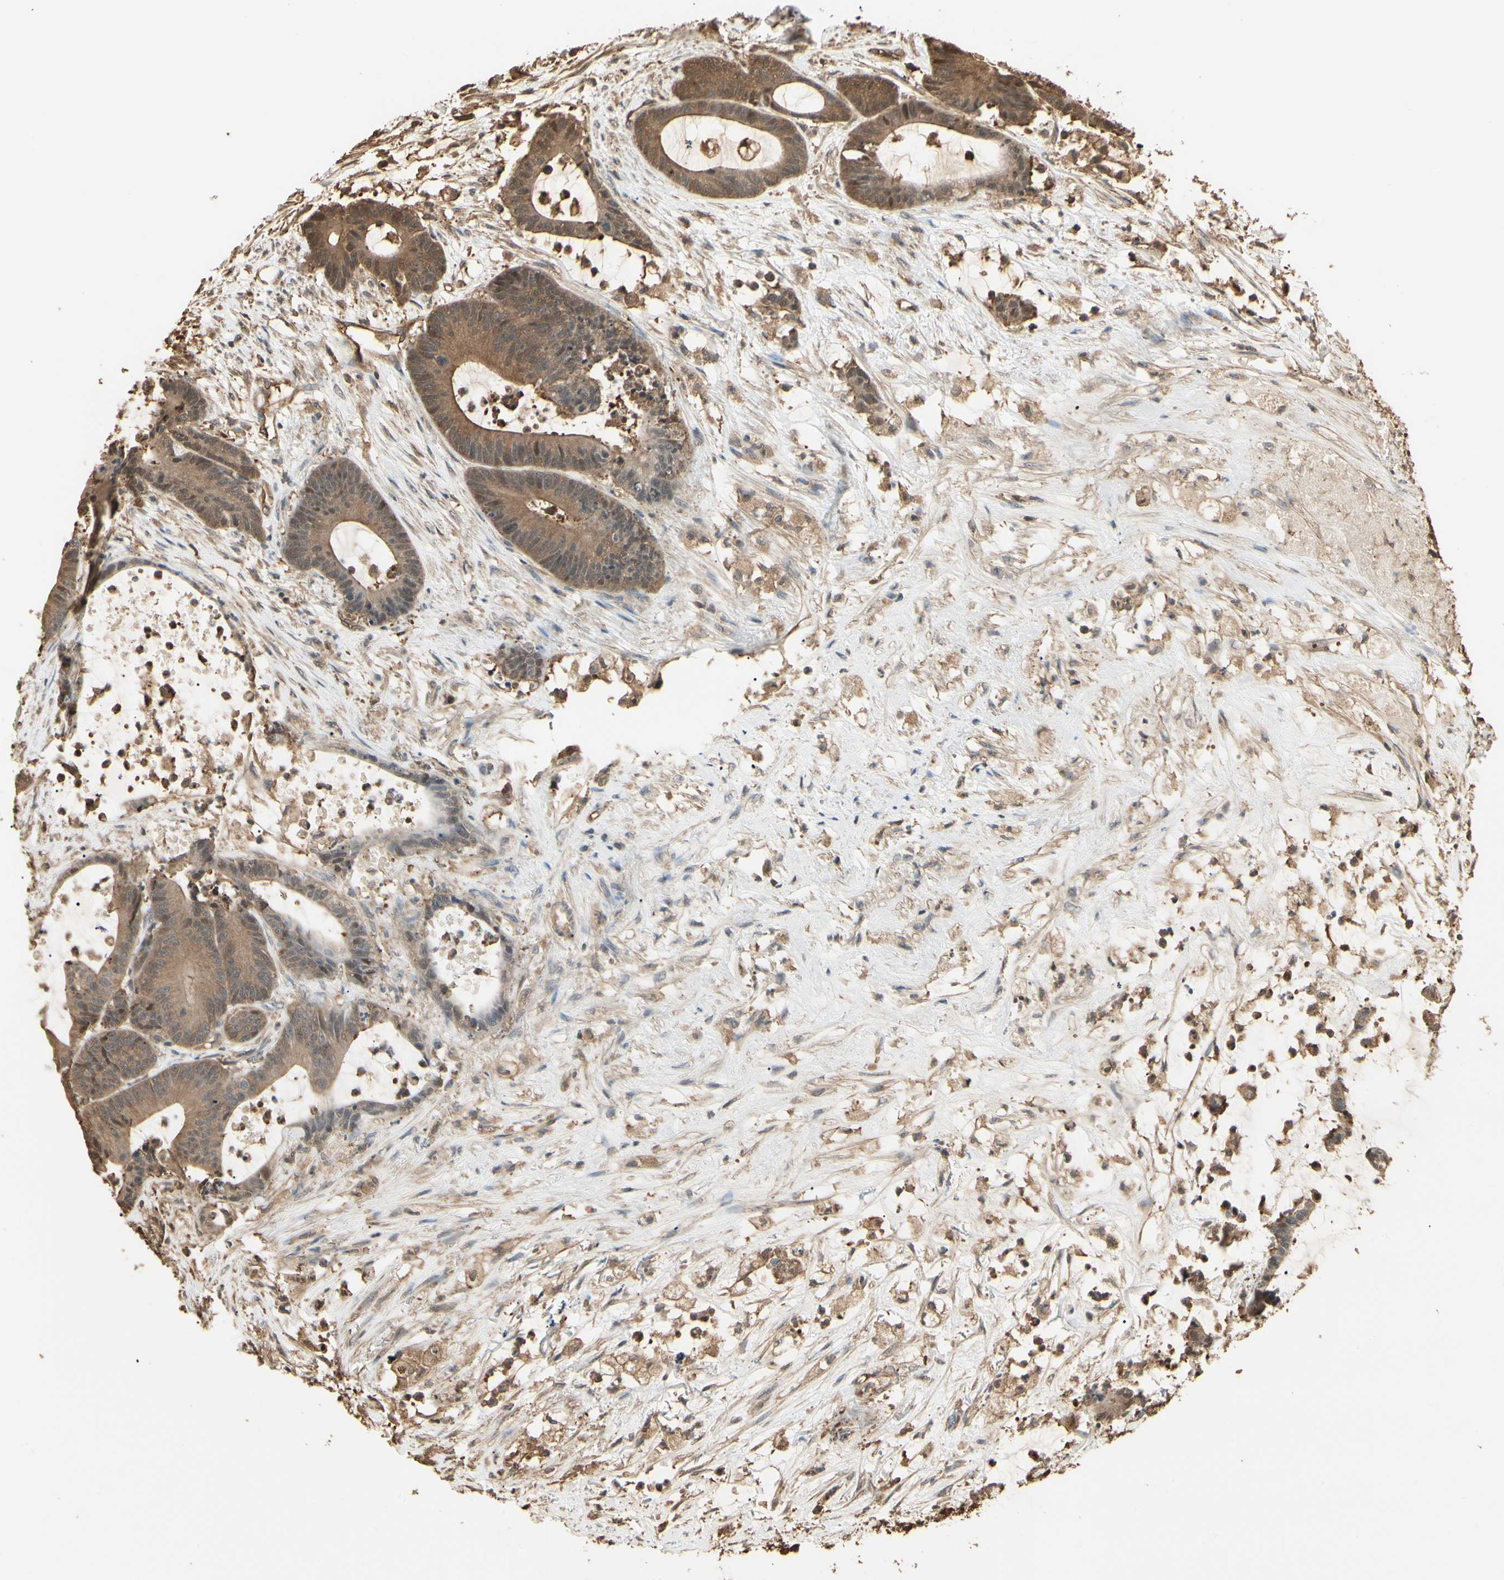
{"staining": {"intensity": "moderate", "quantity": ">75%", "location": "cytoplasmic/membranous,nuclear"}, "tissue": "colorectal cancer", "cell_type": "Tumor cells", "image_type": "cancer", "snomed": [{"axis": "morphology", "description": "Adenocarcinoma, NOS"}, {"axis": "topography", "description": "Colon"}], "caption": "Tumor cells demonstrate moderate cytoplasmic/membranous and nuclear expression in approximately >75% of cells in colorectal adenocarcinoma. Immunohistochemistry stains the protein of interest in brown and the nuclei are stained blue.", "gene": "YWHAE", "patient": {"sex": "female", "age": 84}}